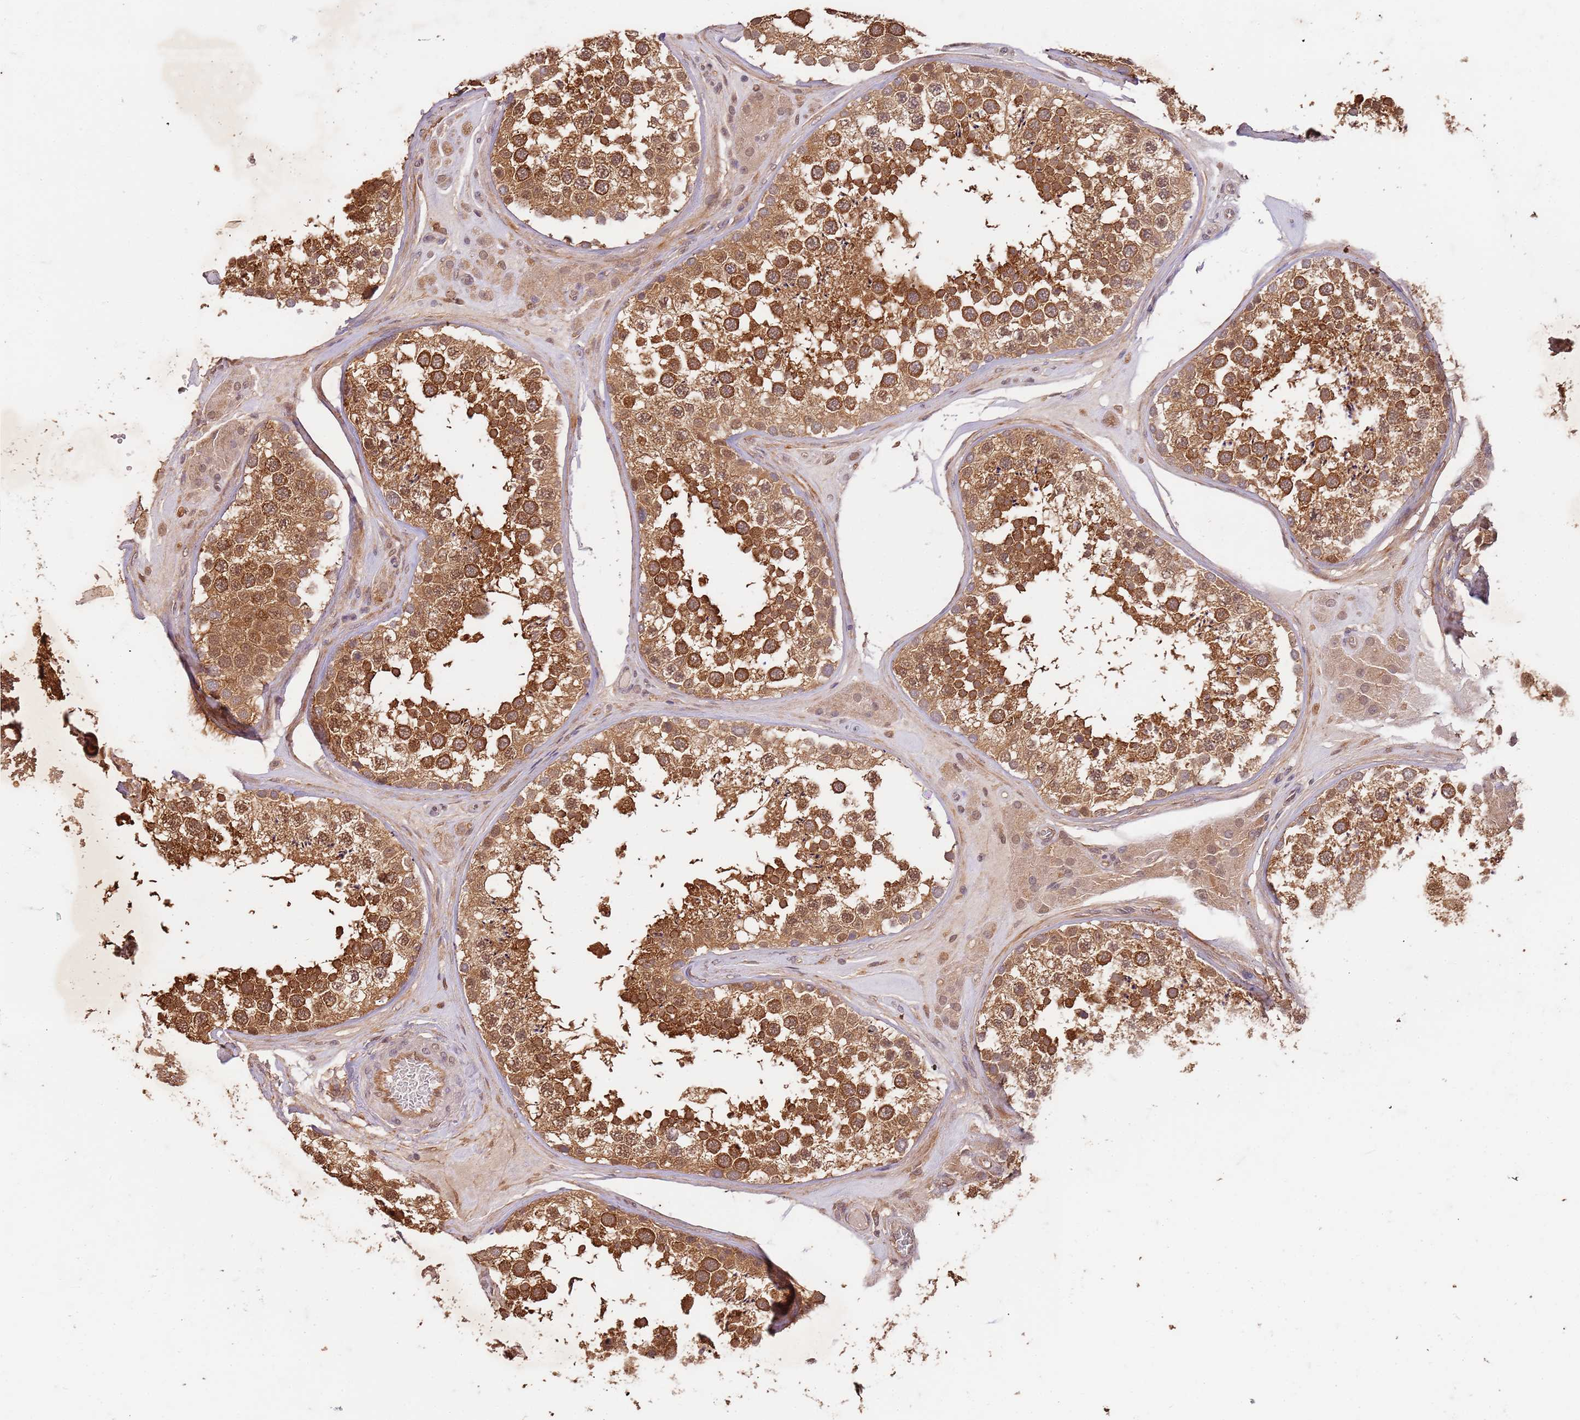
{"staining": {"intensity": "strong", "quantity": ">75%", "location": "cytoplasmic/membranous,nuclear"}, "tissue": "testis", "cell_type": "Cells in seminiferous ducts", "image_type": "normal", "snomed": [{"axis": "morphology", "description": "Normal tissue, NOS"}, {"axis": "topography", "description": "Testis"}], "caption": "This histopathology image exhibits normal testis stained with immunohistochemistry to label a protein in brown. The cytoplasmic/membranous,nuclear of cells in seminiferous ducts show strong positivity for the protein. Nuclei are counter-stained blue.", "gene": "UBE3A", "patient": {"sex": "male", "age": 46}}